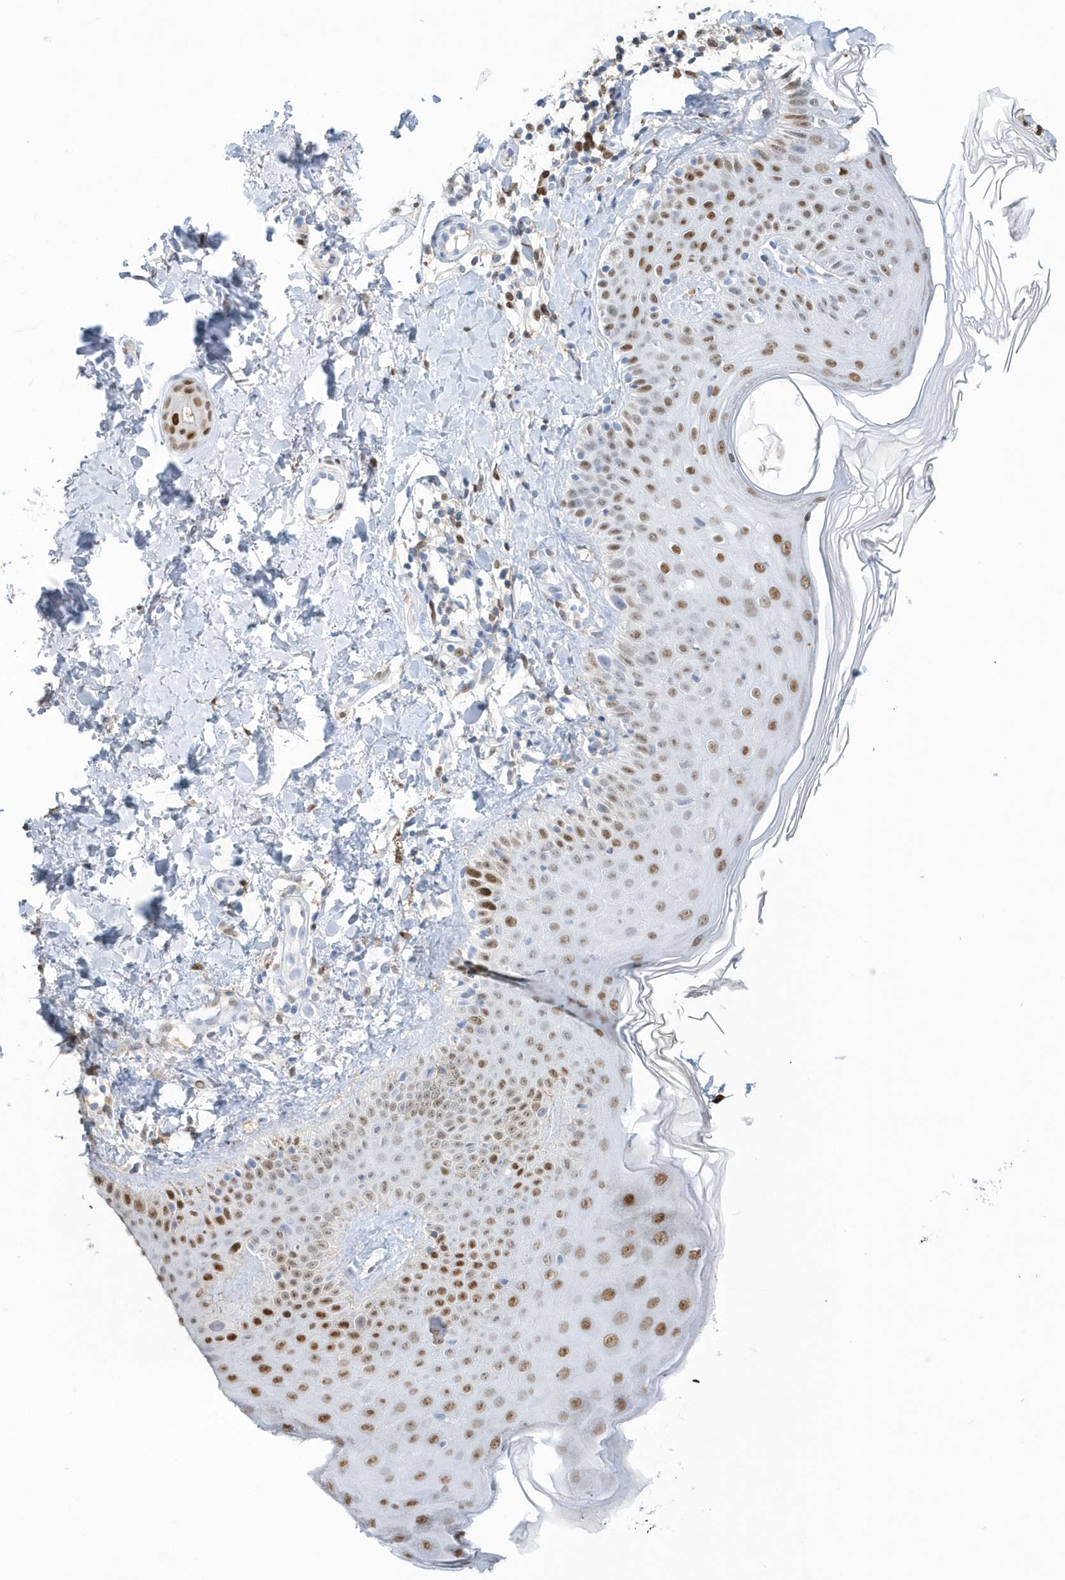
{"staining": {"intensity": "moderate", "quantity": ">75%", "location": "nuclear"}, "tissue": "skin", "cell_type": "Fibroblasts", "image_type": "normal", "snomed": [{"axis": "morphology", "description": "Normal tissue, NOS"}, {"axis": "topography", "description": "Skin"}], "caption": "An immunohistochemistry (IHC) micrograph of normal tissue is shown. Protein staining in brown labels moderate nuclear positivity in skin within fibroblasts.", "gene": "MACROH2A2", "patient": {"sex": "male", "age": 52}}